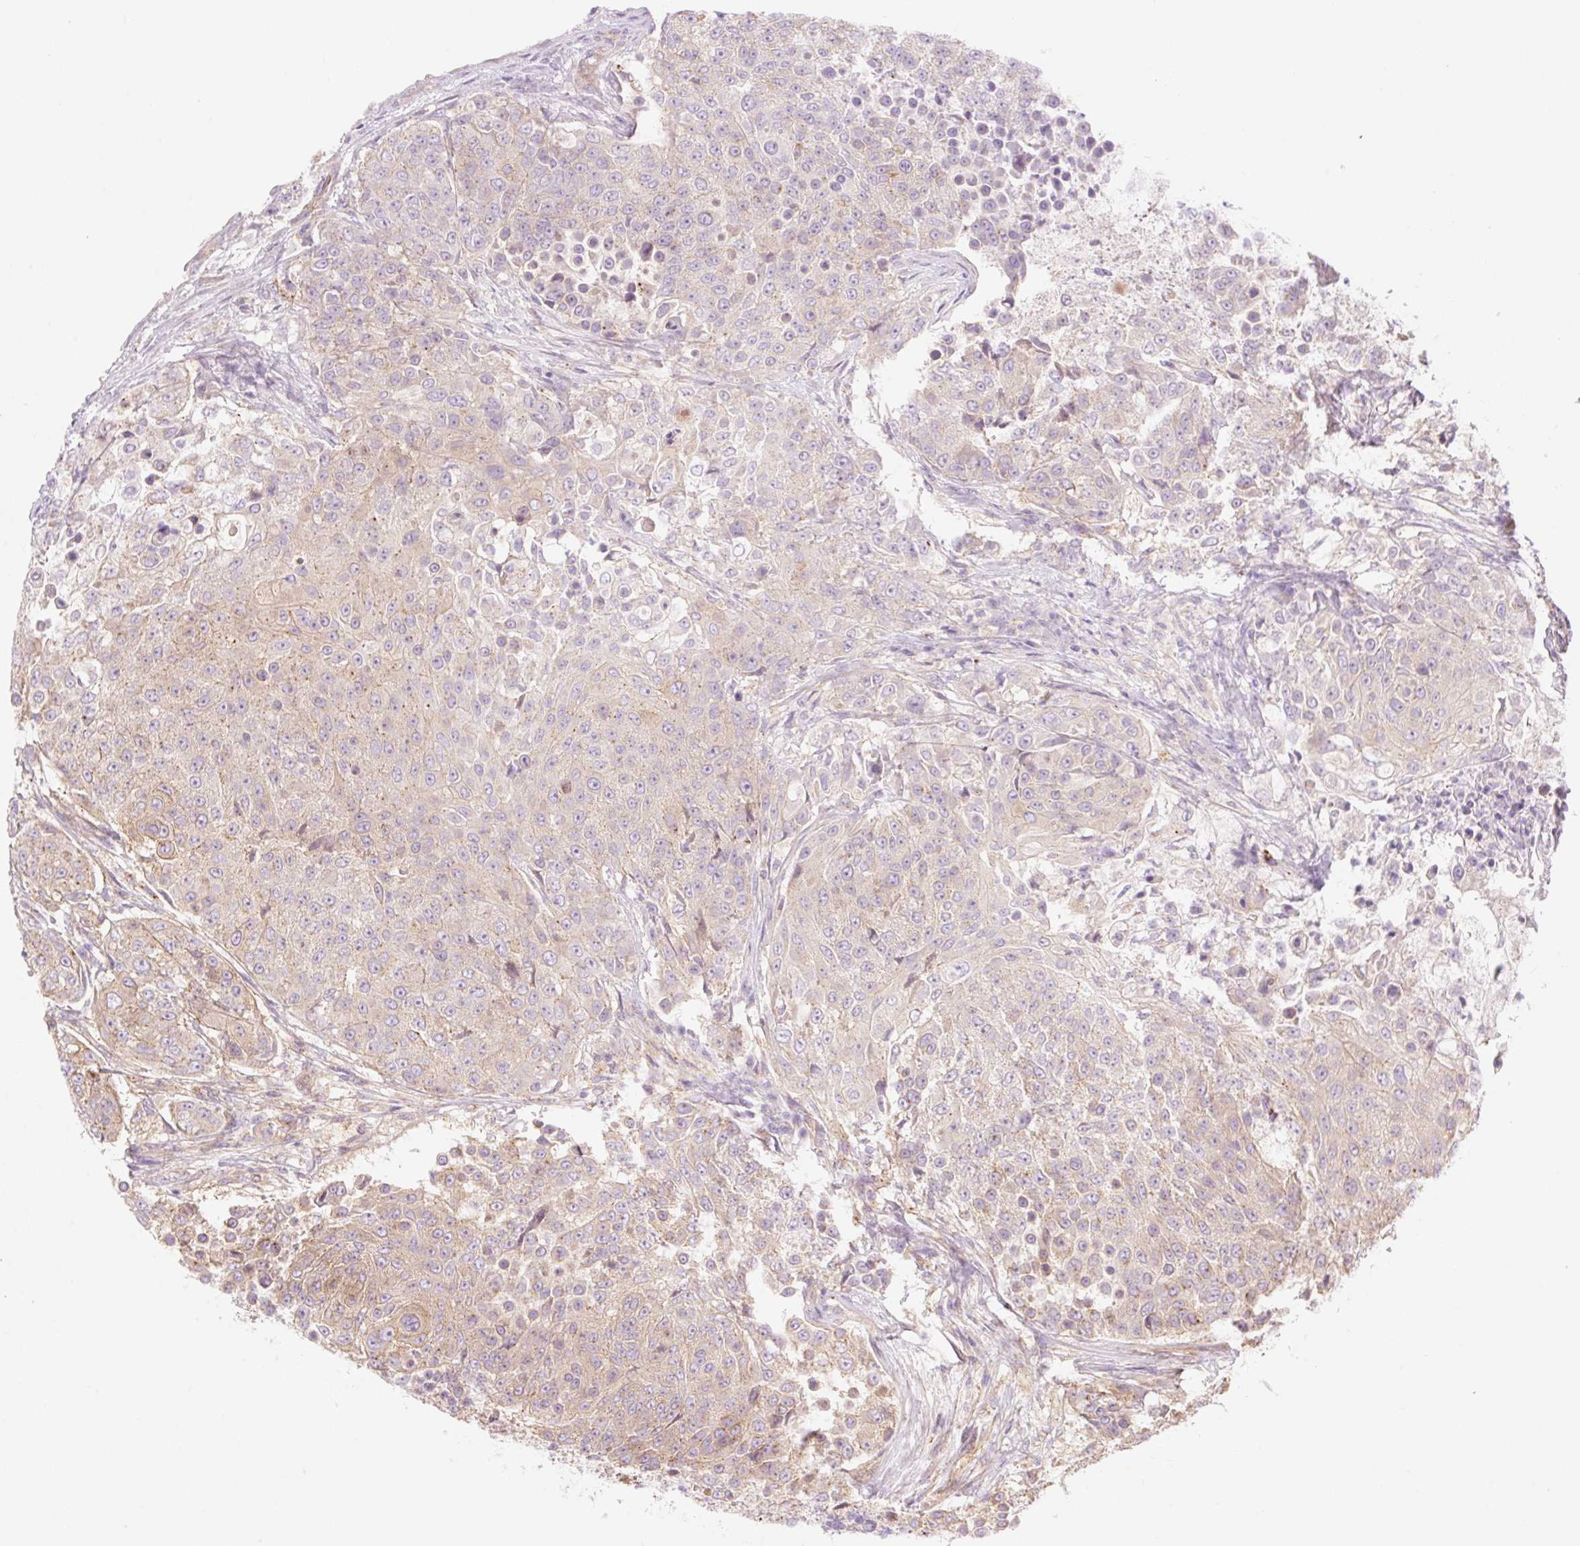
{"staining": {"intensity": "weak", "quantity": "<25%", "location": "cytoplasmic/membranous"}, "tissue": "urothelial cancer", "cell_type": "Tumor cells", "image_type": "cancer", "snomed": [{"axis": "morphology", "description": "Urothelial carcinoma, High grade"}, {"axis": "topography", "description": "Urinary bladder"}], "caption": "IHC of high-grade urothelial carcinoma displays no staining in tumor cells.", "gene": "NLRP5", "patient": {"sex": "female", "age": 63}}